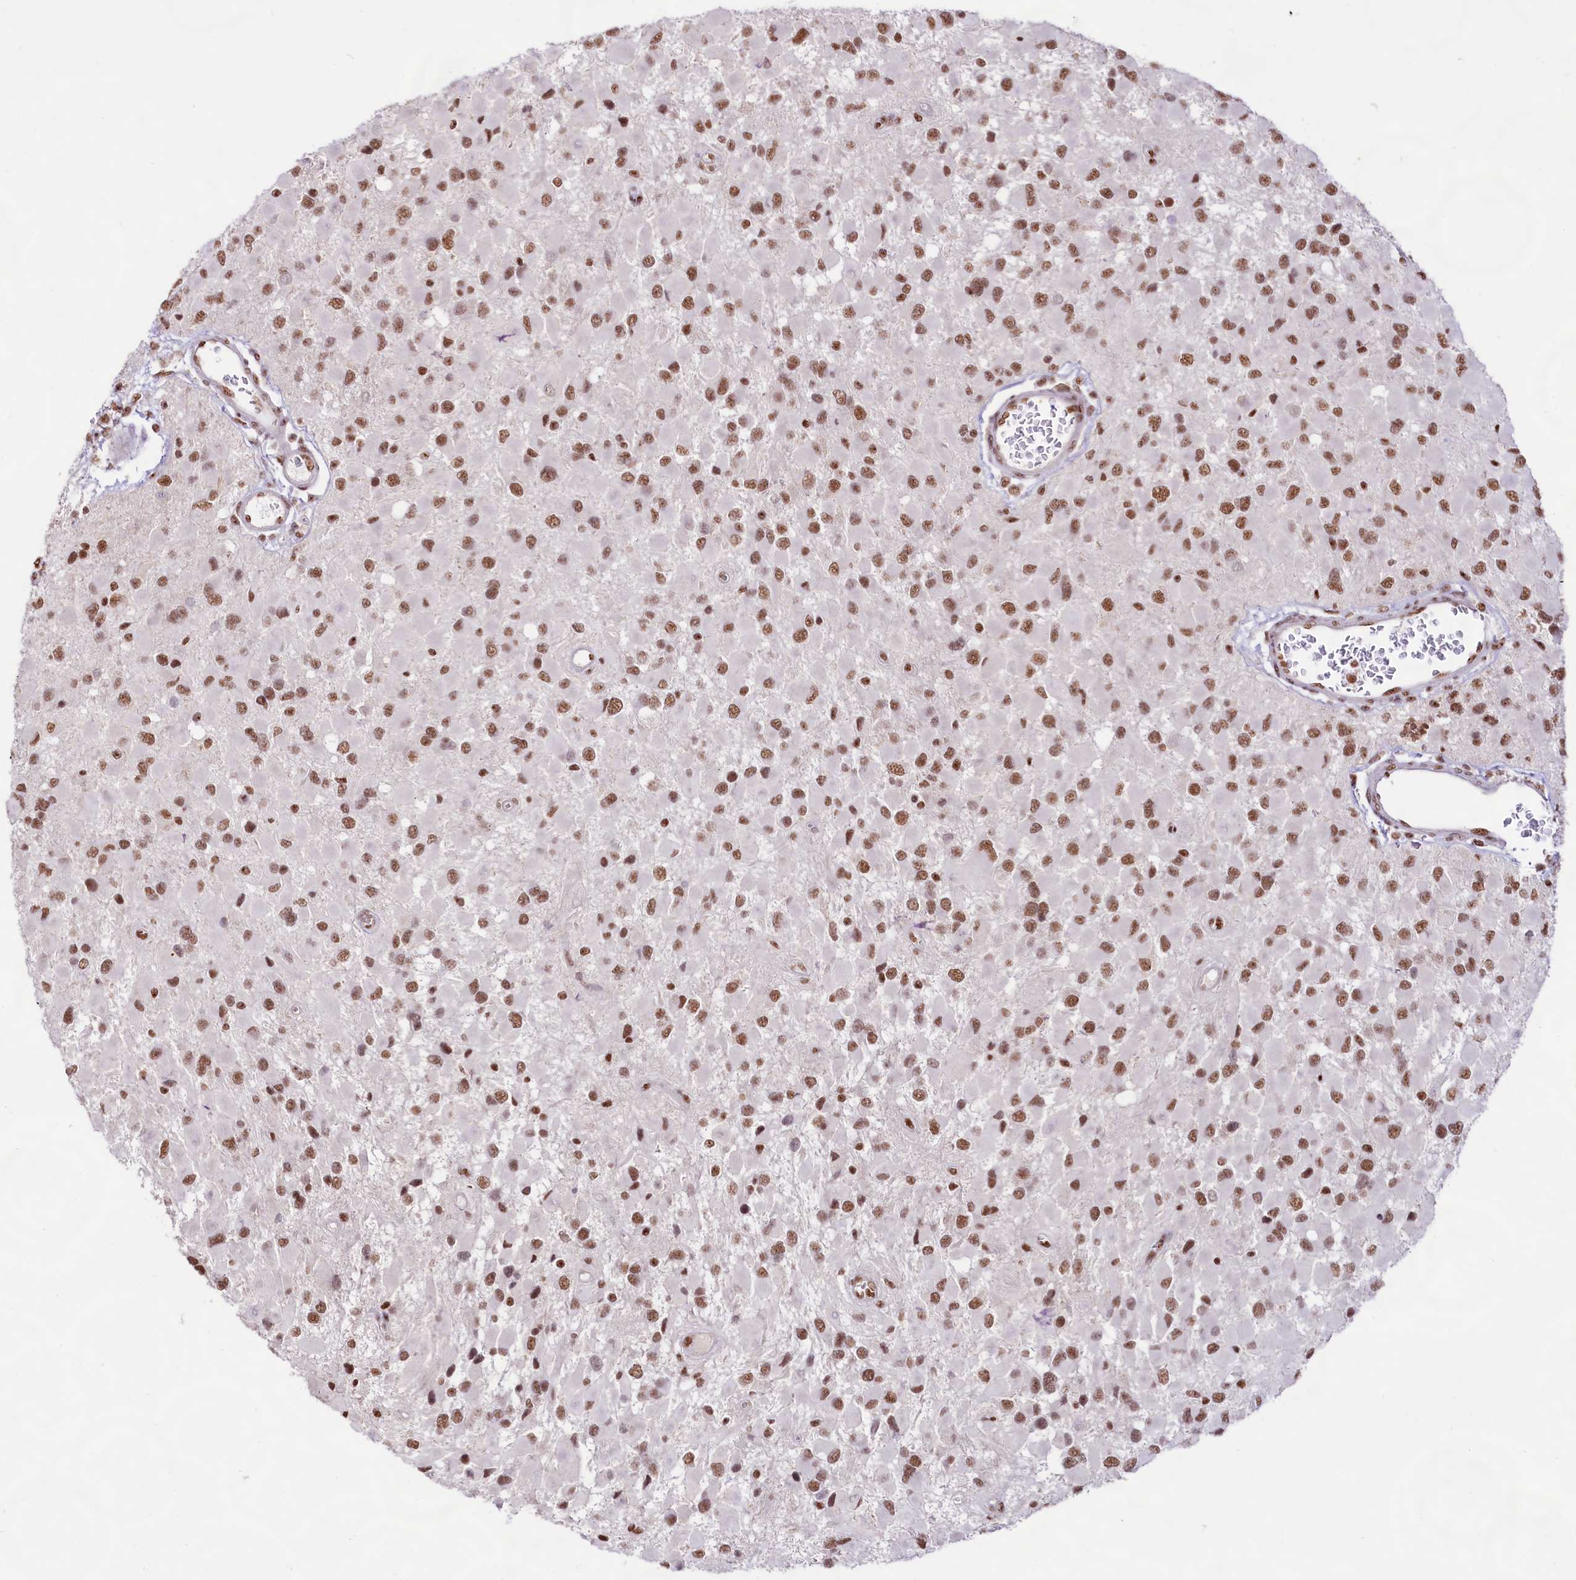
{"staining": {"intensity": "moderate", "quantity": ">75%", "location": "nuclear"}, "tissue": "glioma", "cell_type": "Tumor cells", "image_type": "cancer", "snomed": [{"axis": "morphology", "description": "Glioma, malignant, High grade"}, {"axis": "topography", "description": "Brain"}], "caption": "This histopathology image shows immunohistochemistry staining of glioma, with medium moderate nuclear staining in about >75% of tumor cells.", "gene": "HIRA", "patient": {"sex": "male", "age": 53}}